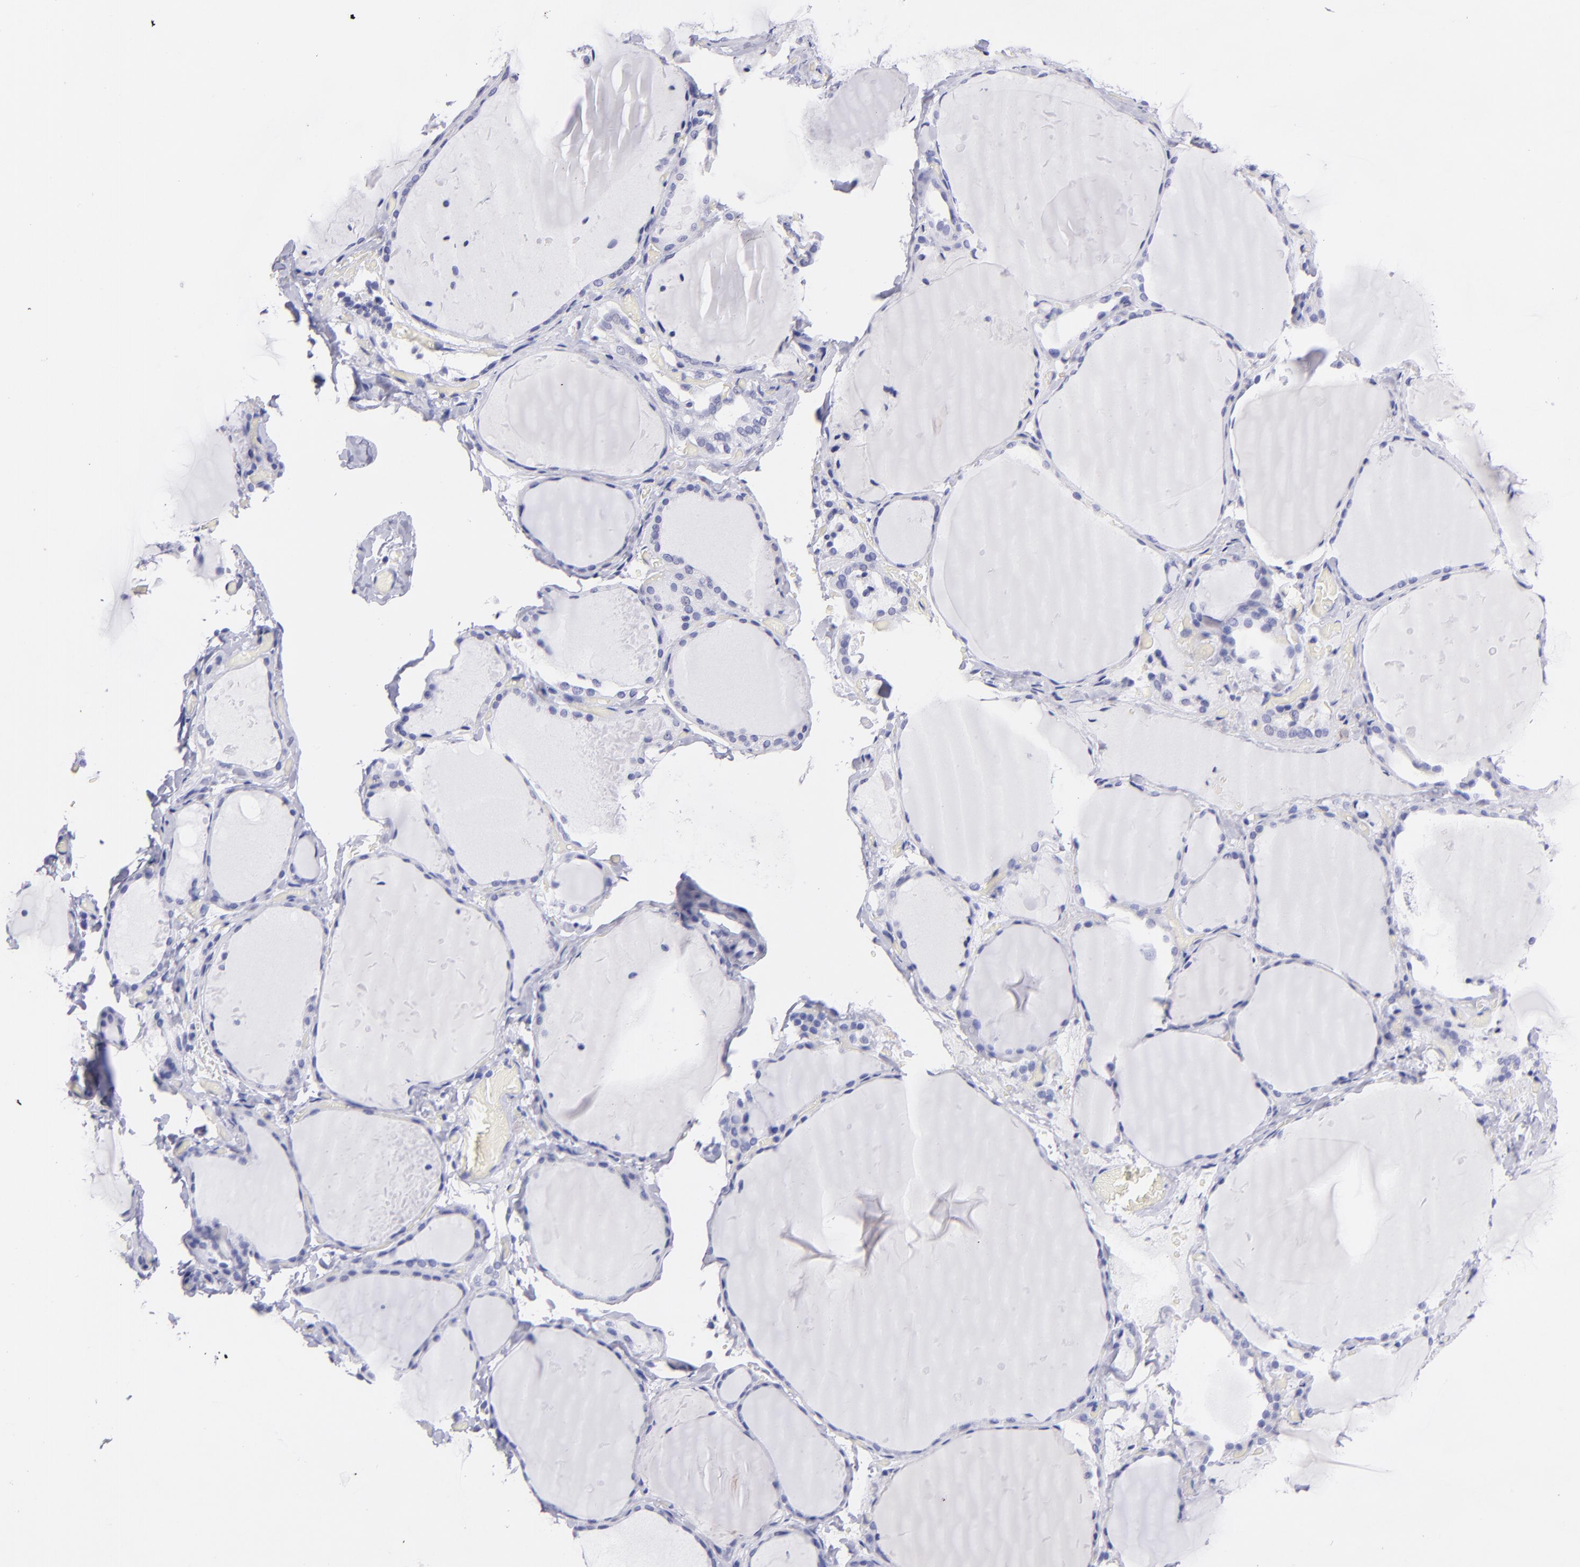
{"staining": {"intensity": "negative", "quantity": "none", "location": "none"}, "tissue": "thyroid gland", "cell_type": "Glandular cells", "image_type": "normal", "snomed": [{"axis": "morphology", "description": "Normal tissue, NOS"}, {"axis": "topography", "description": "Thyroid gland"}], "caption": "High magnification brightfield microscopy of normal thyroid gland stained with DAB (brown) and counterstained with hematoxylin (blue): glandular cells show no significant positivity. (DAB immunohistochemistry with hematoxylin counter stain).", "gene": "CNP", "patient": {"sex": "female", "age": 22}}